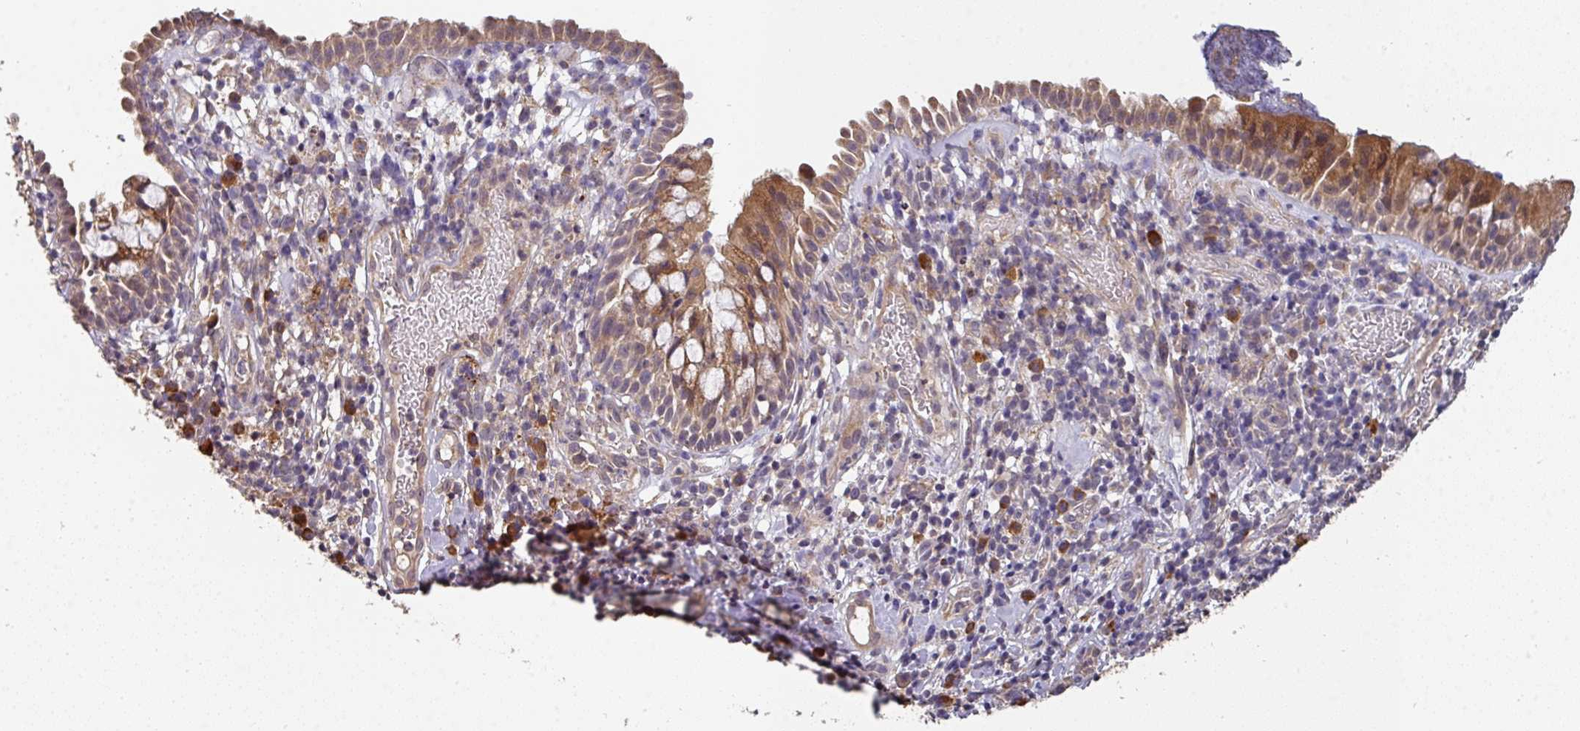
{"staining": {"intensity": "moderate", "quantity": ">75%", "location": "cytoplasmic/membranous"}, "tissue": "nasopharynx", "cell_type": "Respiratory epithelial cells", "image_type": "normal", "snomed": [{"axis": "morphology", "description": "Normal tissue, NOS"}, {"axis": "topography", "description": "Nasopharynx"}], "caption": "A brown stain shows moderate cytoplasmic/membranous positivity of a protein in respiratory epithelial cells of benign nasopharynx.", "gene": "ACVR2B", "patient": {"sex": "male", "age": 65}}